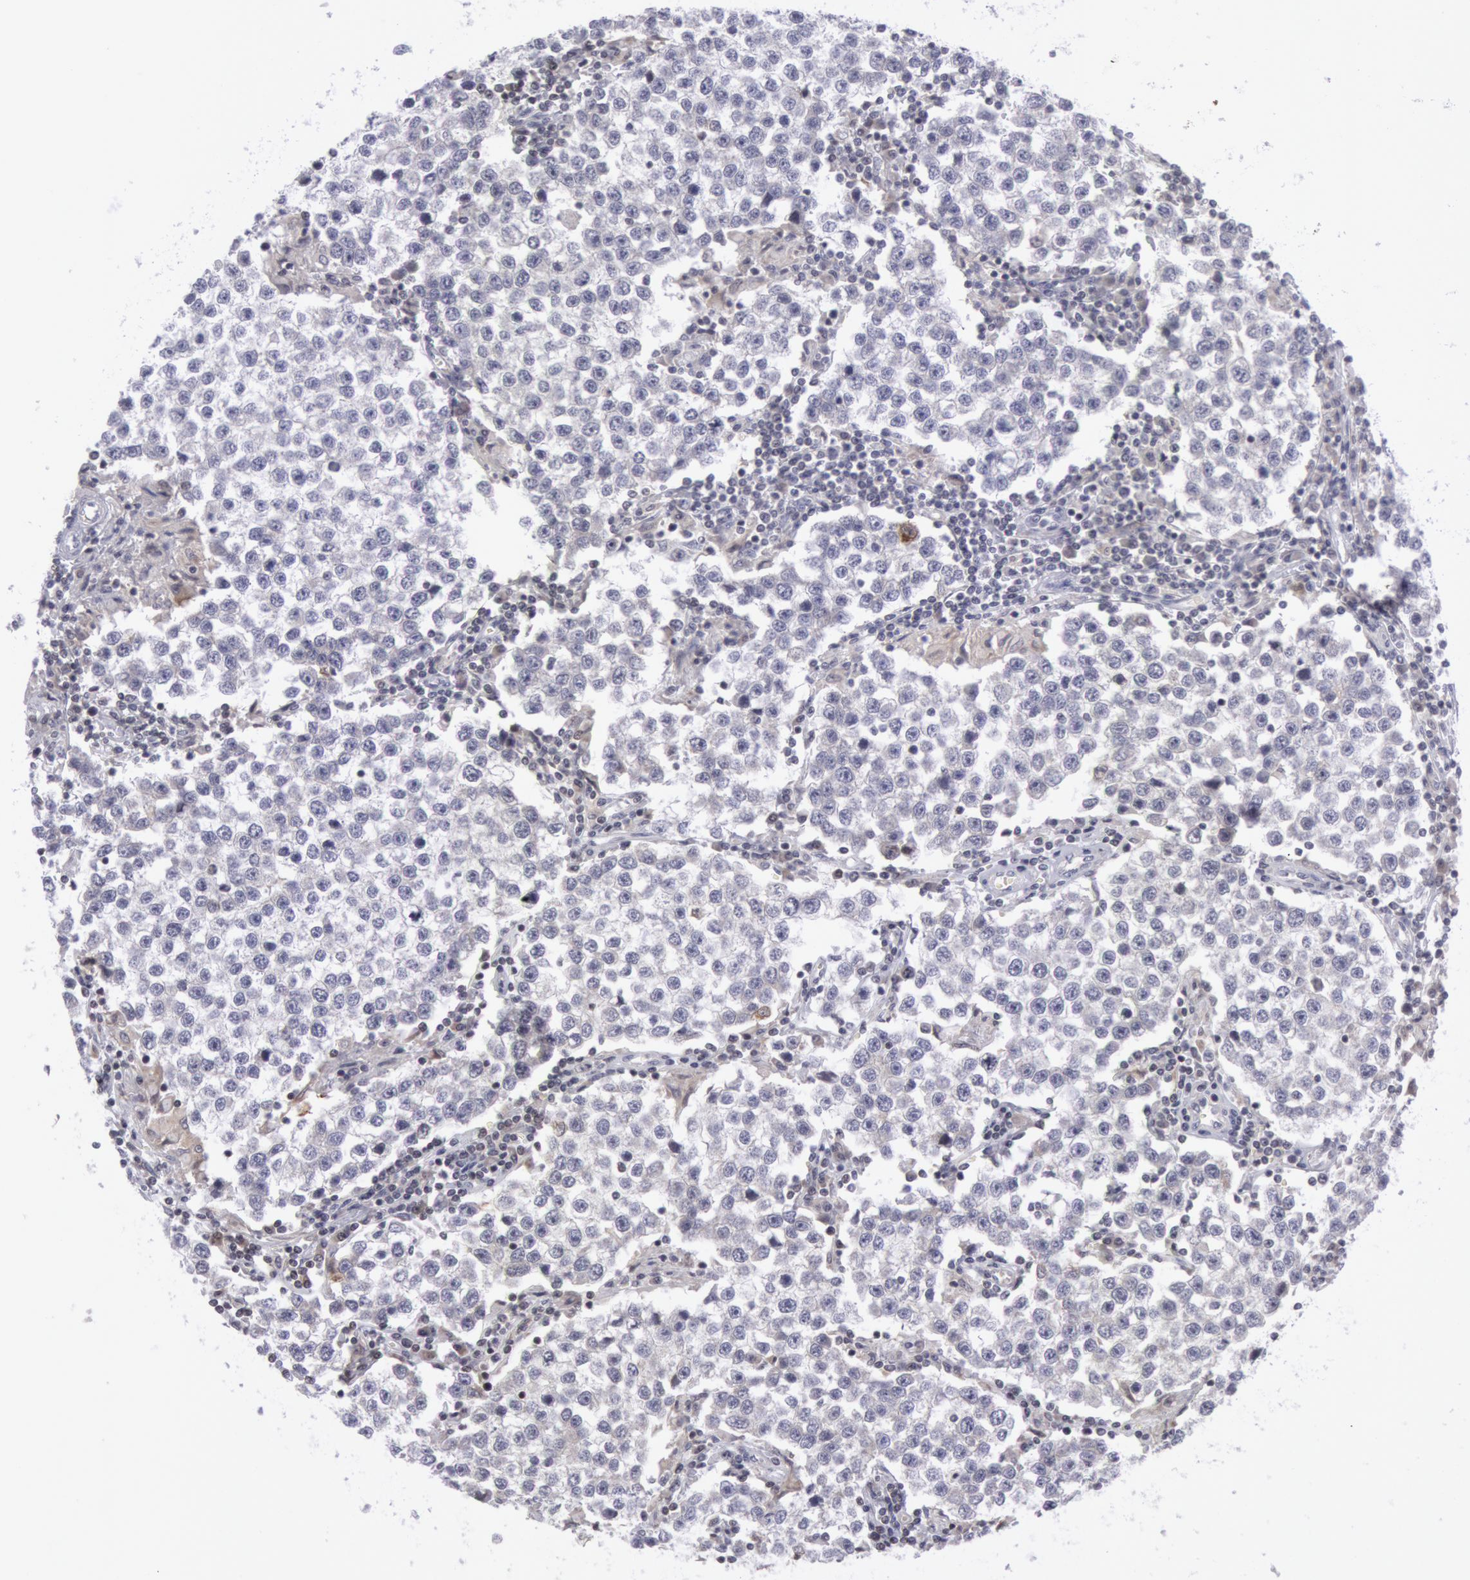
{"staining": {"intensity": "weak", "quantity": "<25%", "location": "cytoplasmic/membranous"}, "tissue": "testis cancer", "cell_type": "Tumor cells", "image_type": "cancer", "snomed": [{"axis": "morphology", "description": "Seminoma, NOS"}, {"axis": "topography", "description": "Testis"}], "caption": "Tumor cells show no significant positivity in testis cancer.", "gene": "PTGS2", "patient": {"sex": "male", "age": 36}}